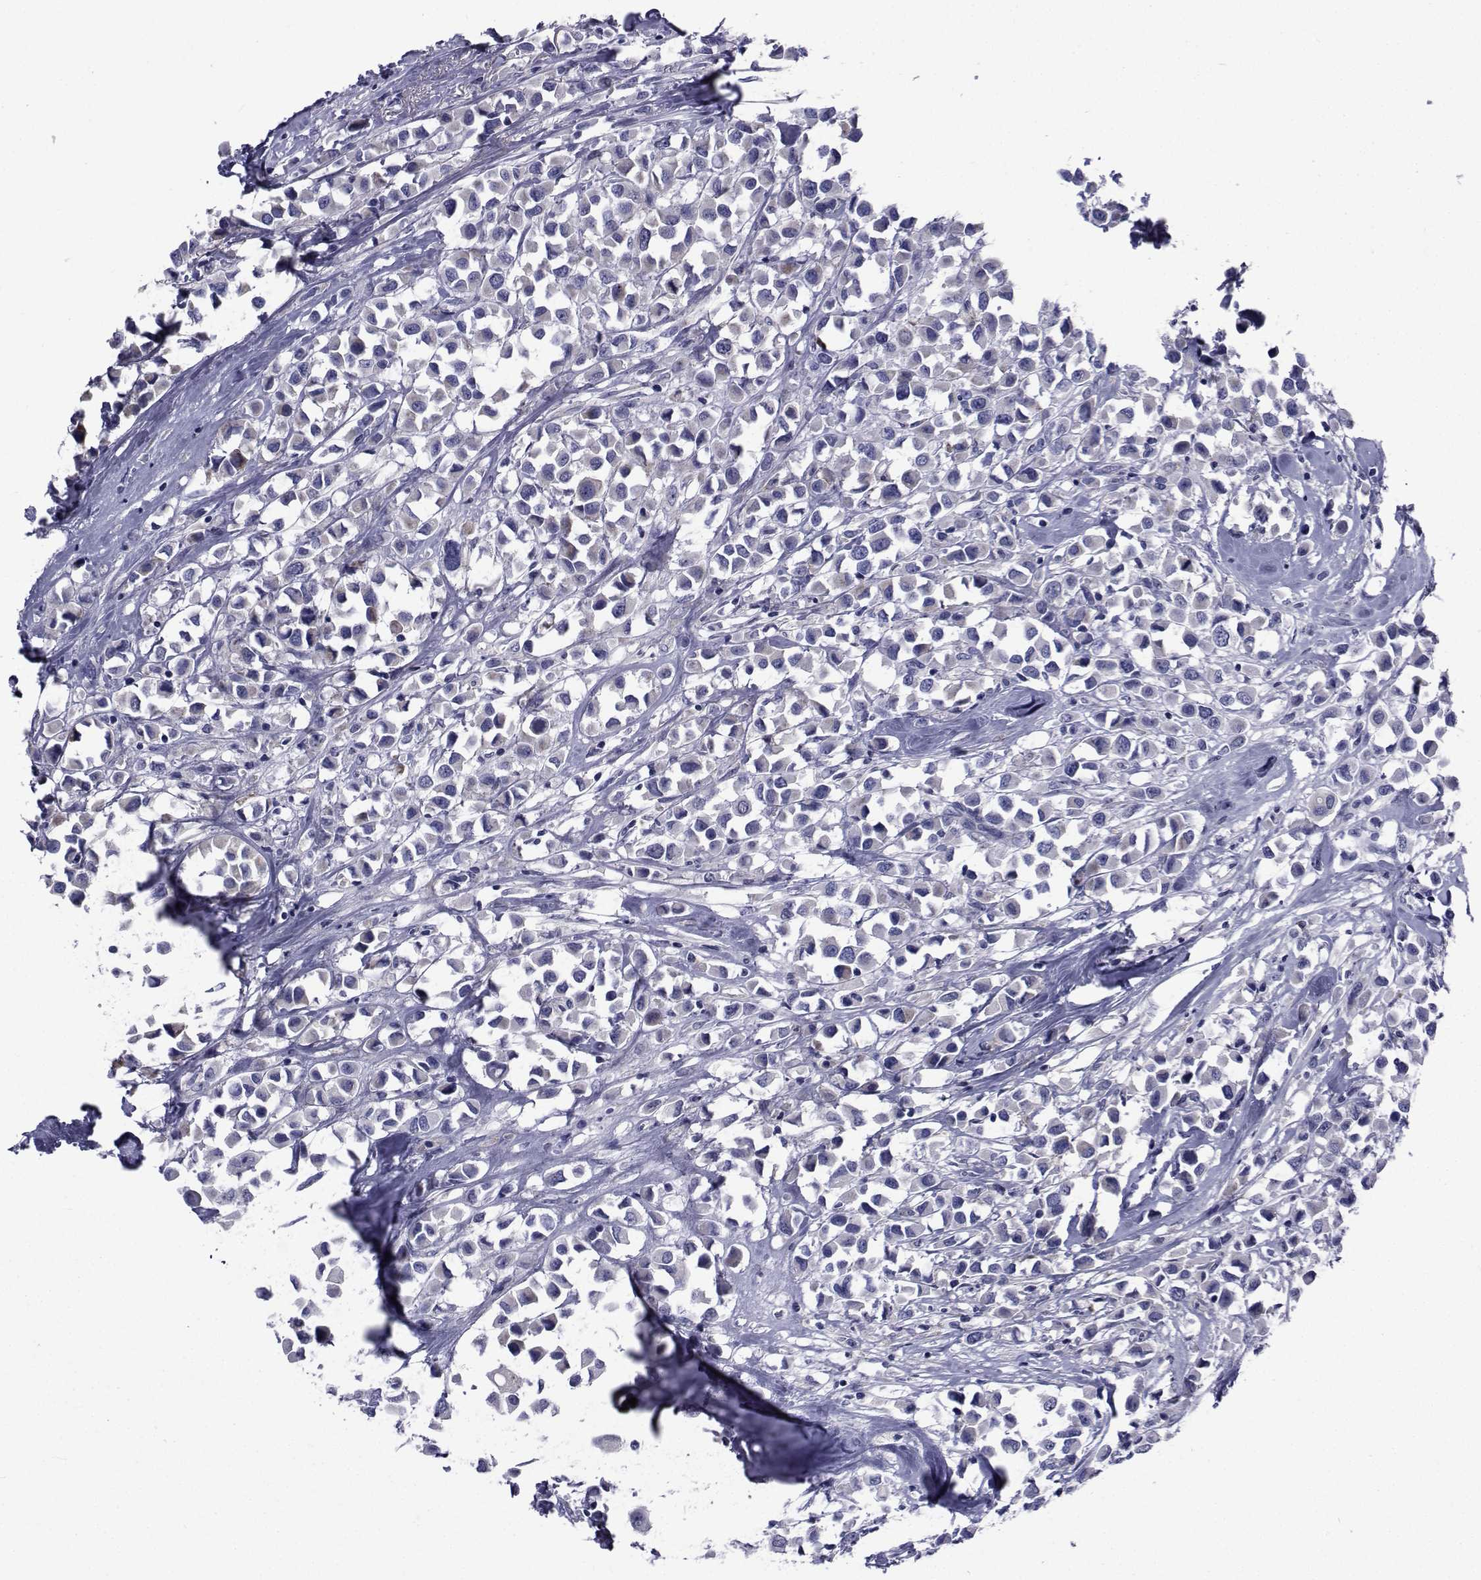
{"staining": {"intensity": "negative", "quantity": "none", "location": "none"}, "tissue": "breast cancer", "cell_type": "Tumor cells", "image_type": "cancer", "snomed": [{"axis": "morphology", "description": "Duct carcinoma"}, {"axis": "topography", "description": "Breast"}], "caption": "Immunohistochemical staining of human intraductal carcinoma (breast) shows no significant positivity in tumor cells.", "gene": "ROPN1", "patient": {"sex": "female", "age": 61}}